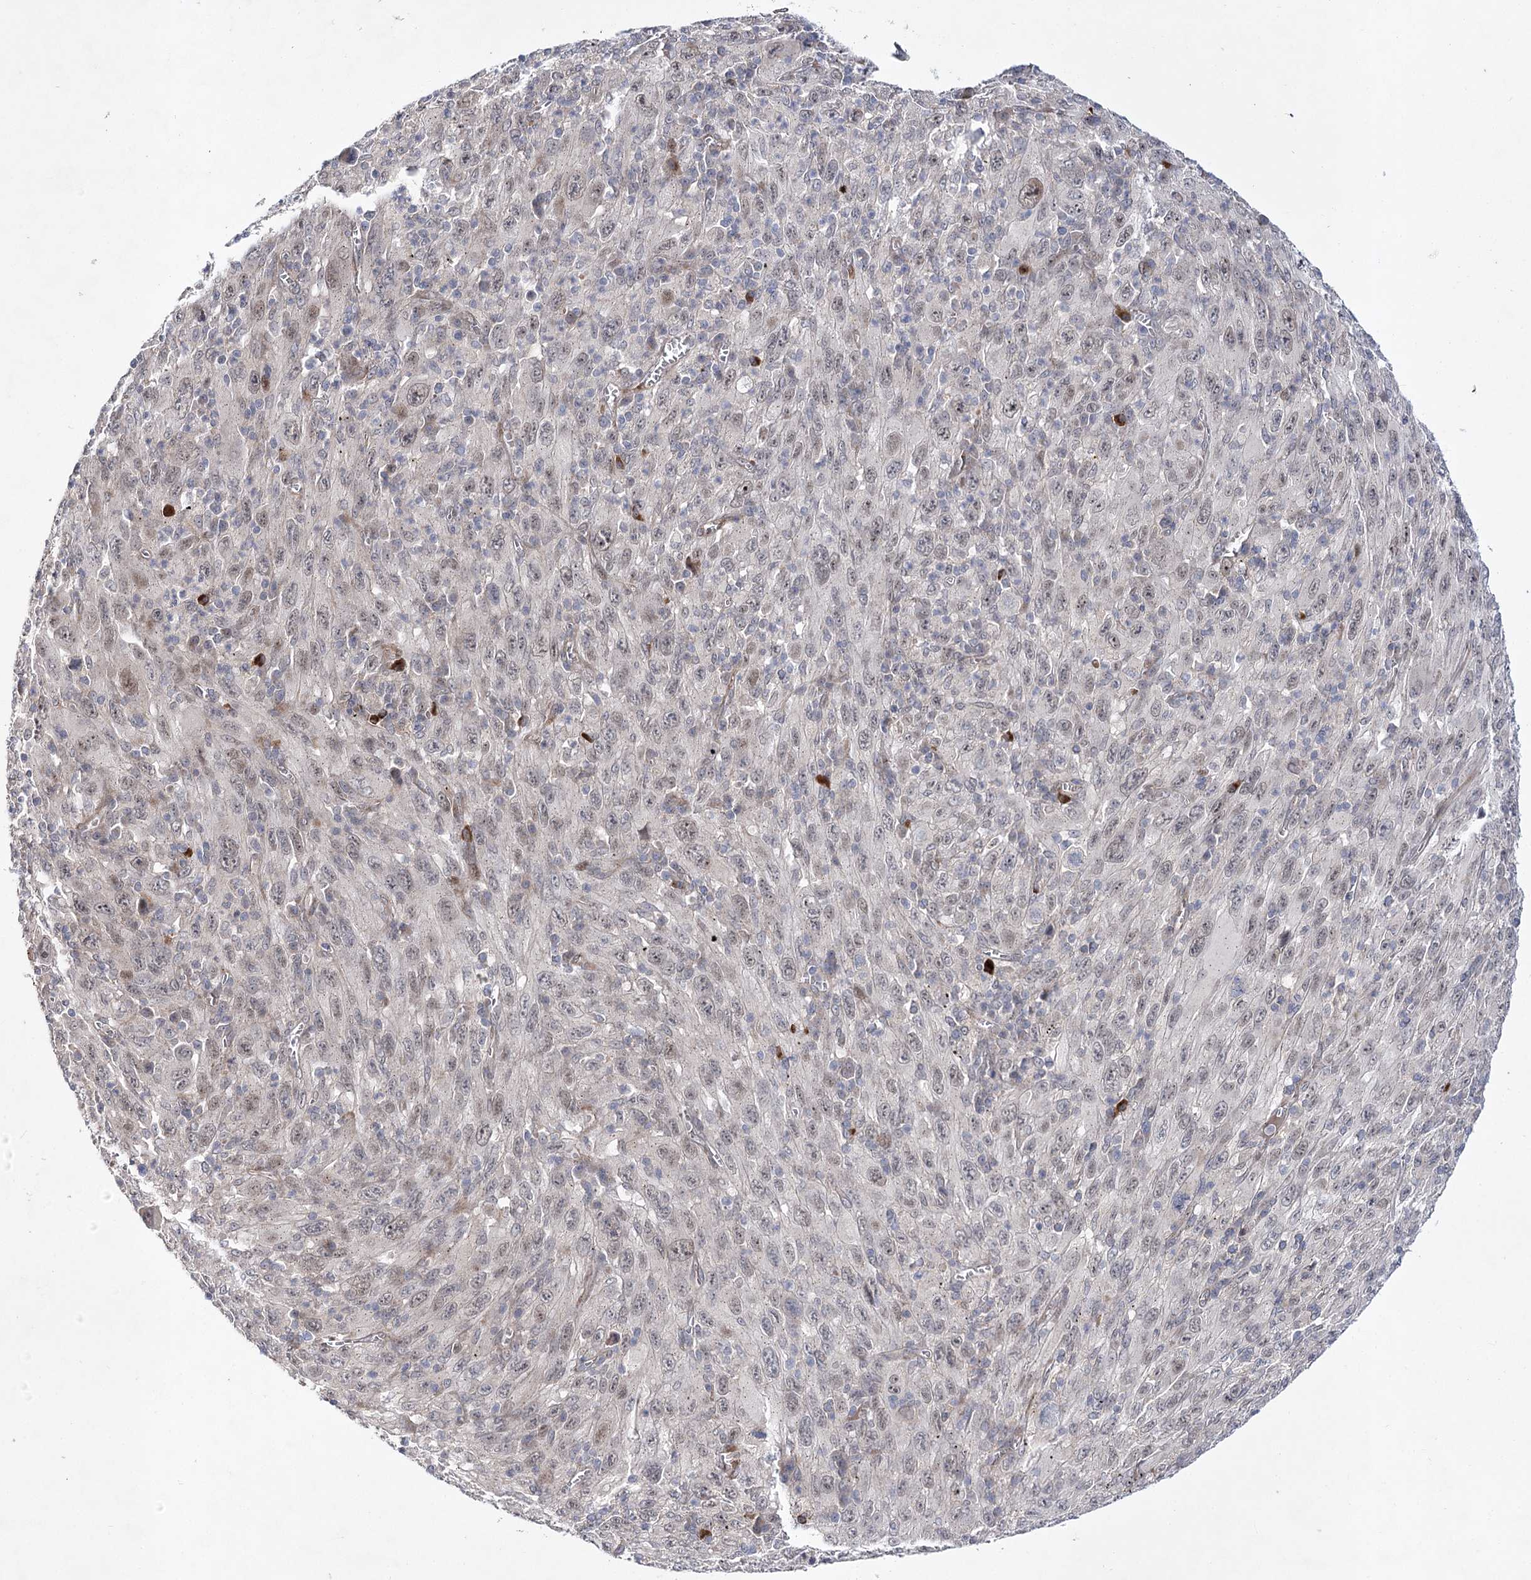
{"staining": {"intensity": "weak", "quantity": "25%-75%", "location": "nuclear"}, "tissue": "melanoma", "cell_type": "Tumor cells", "image_type": "cancer", "snomed": [{"axis": "morphology", "description": "Malignant melanoma, Metastatic site"}, {"axis": "topography", "description": "Skin"}], "caption": "Protein staining of melanoma tissue displays weak nuclear expression in approximately 25%-75% of tumor cells. The protein of interest is stained brown, and the nuclei are stained in blue (DAB IHC with brightfield microscopy, high magnification).", "gene": "ARHGAP32", "patient": {"sex": "female", "age": 56}}